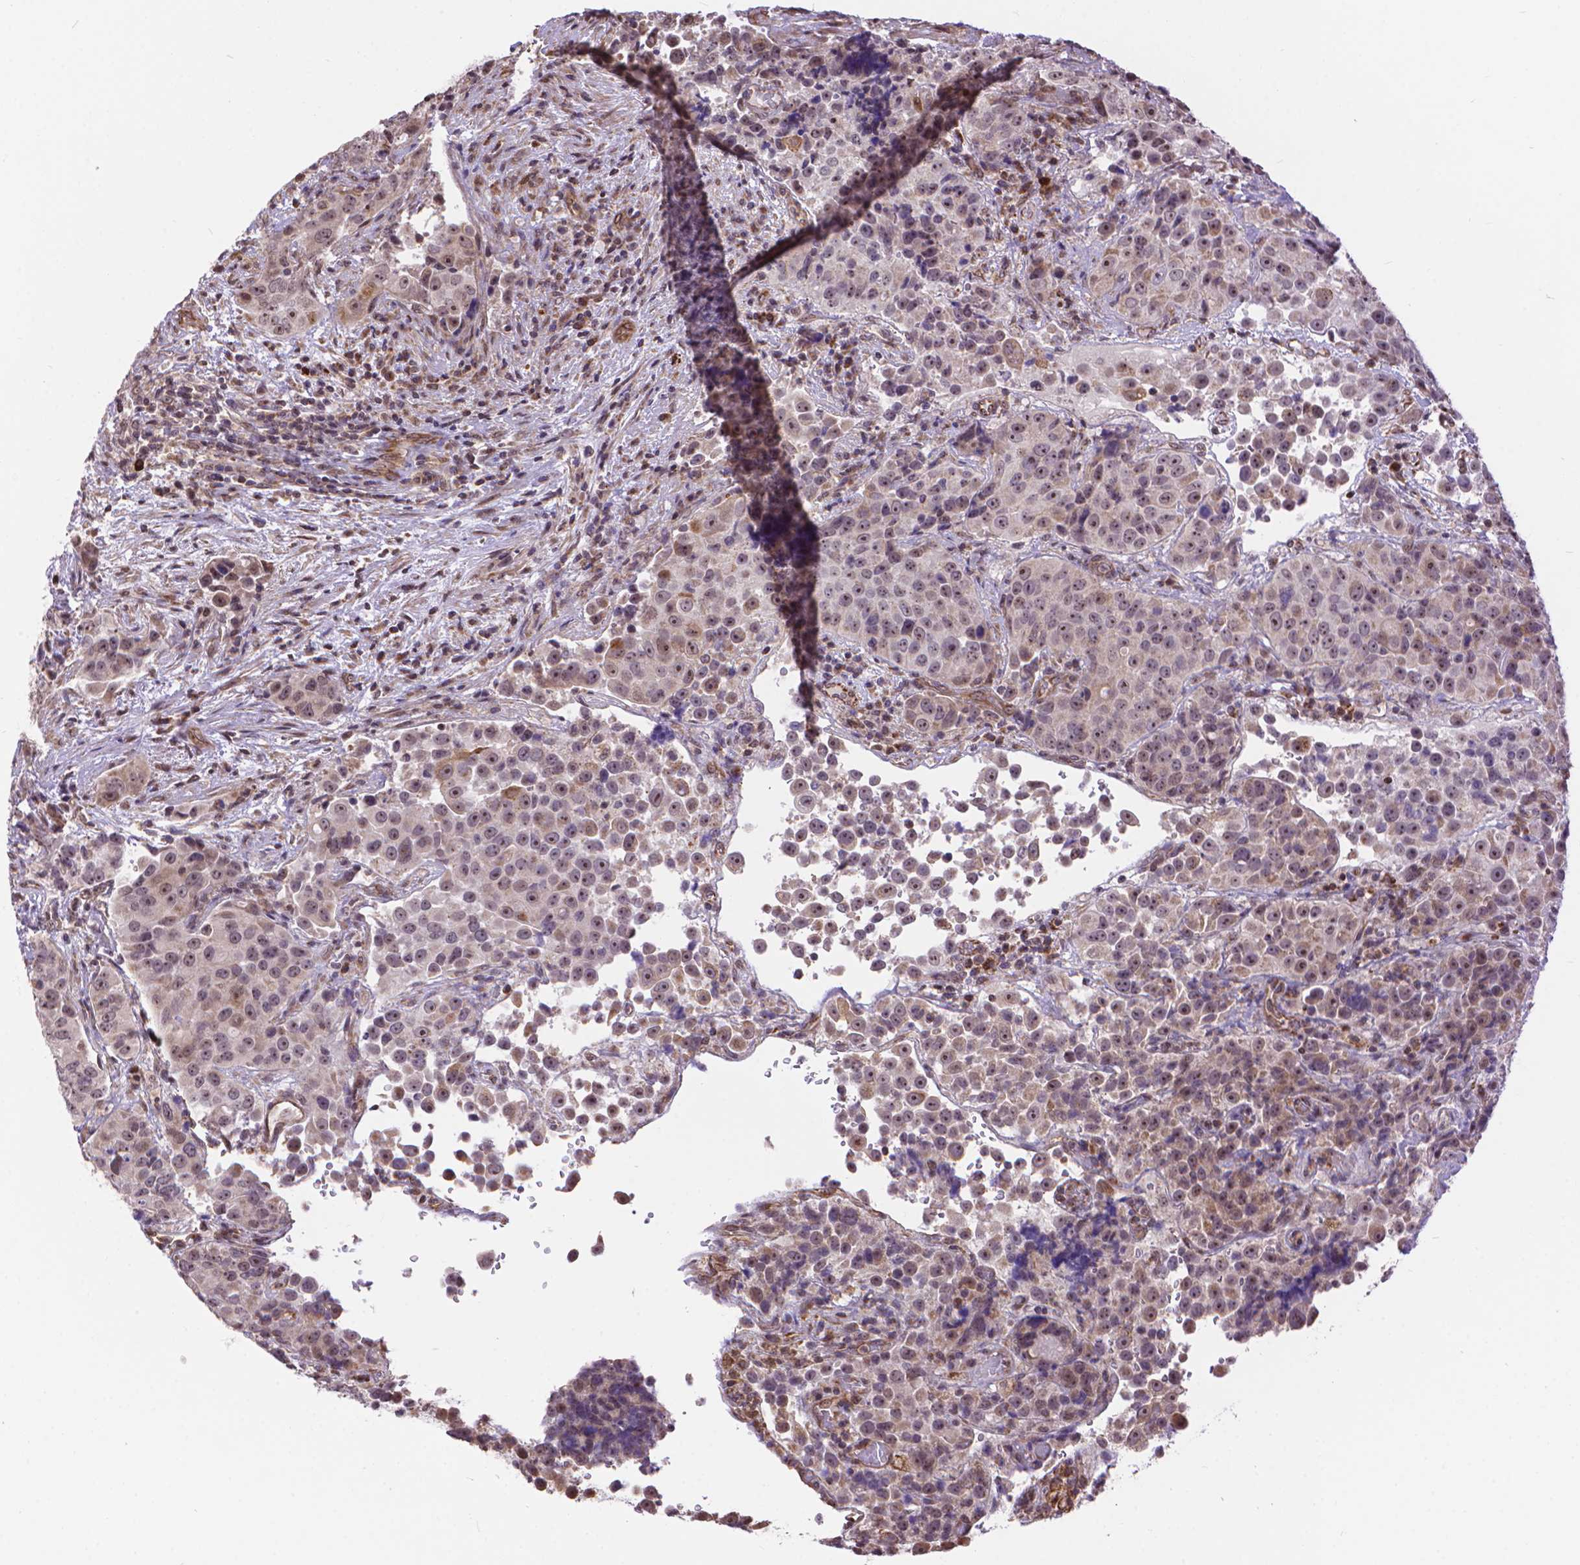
{"staining": {"intensity": "moderate", "quantity": "<25%", "location": "nuclear"}, "tissue": "urothelial cancer", "cell_type": "Tumor cells", "image_type": "cancer", "snomed": [{"axis": "morphology", "description": "Urothelial carcinoma, NOS"}, {"axis": "topography", "description": "Urinary bladder"}], "caption": "This micrograph shows urothelial cancer stained with IHC to label a protein in brown. The nuclear of tumor cells show moderate positivity for the protein. Nuclei are counter-stained blue.", "gene": "TMEM135", "patient": {"sex": "male", "age": 52}}